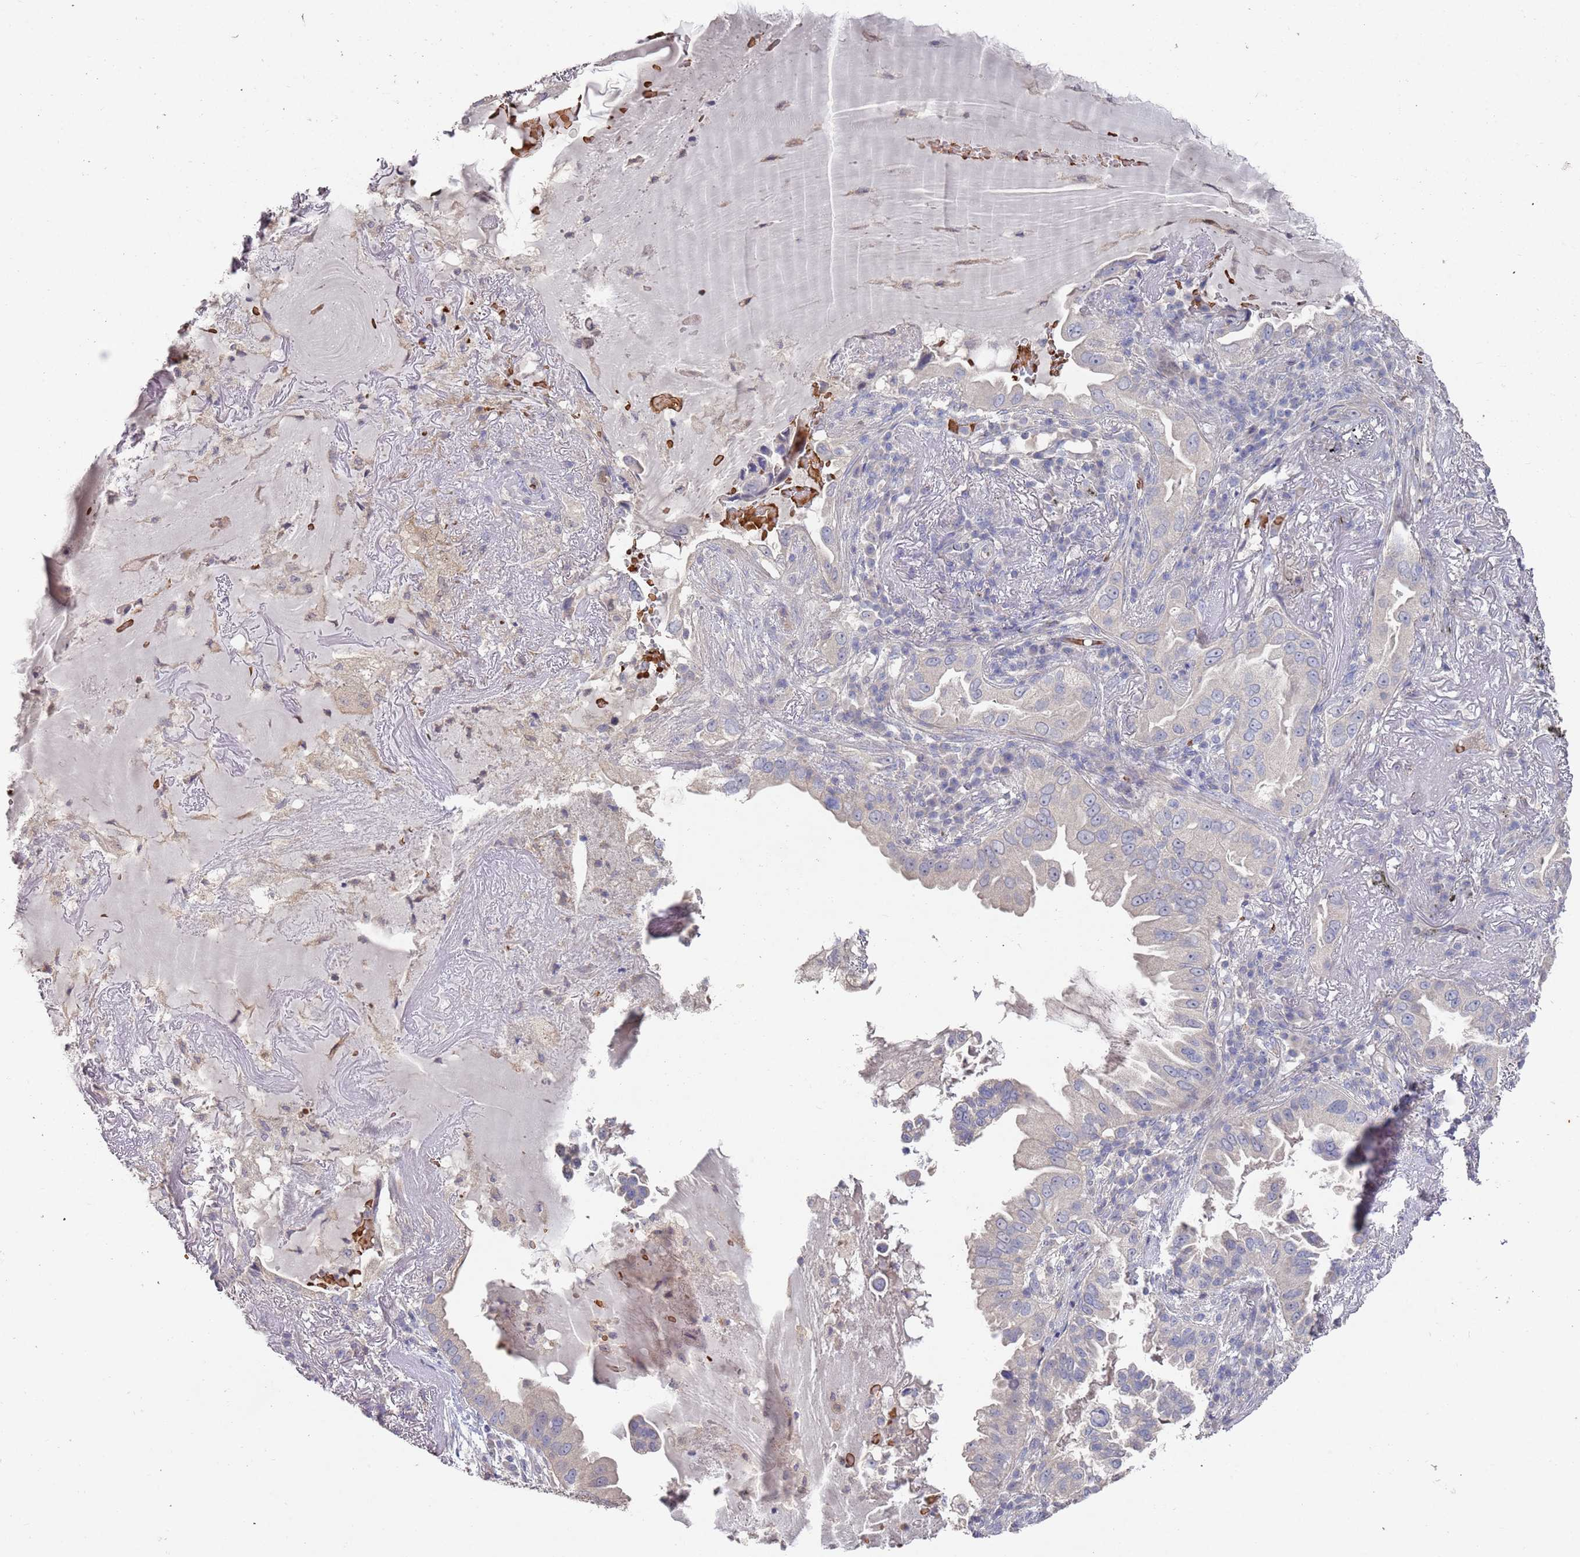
{"staining": {"intensity": "negative", "quantity": "none", "location": "none"}, "tissue": "lung cancer", "cell_type": "Tumor cells", "image_type": "cancer", "snomed": [{"axis": "morphology", "description": "Adenocarcinoma, NOS"}, {"axis": "topography", "description": "Lung"}], "caption": "There is no significant expression in tumor cells of adenocarcinoma (lung).", "gene": "LACC1", "patient": {"sex": "female", "age": 69}}